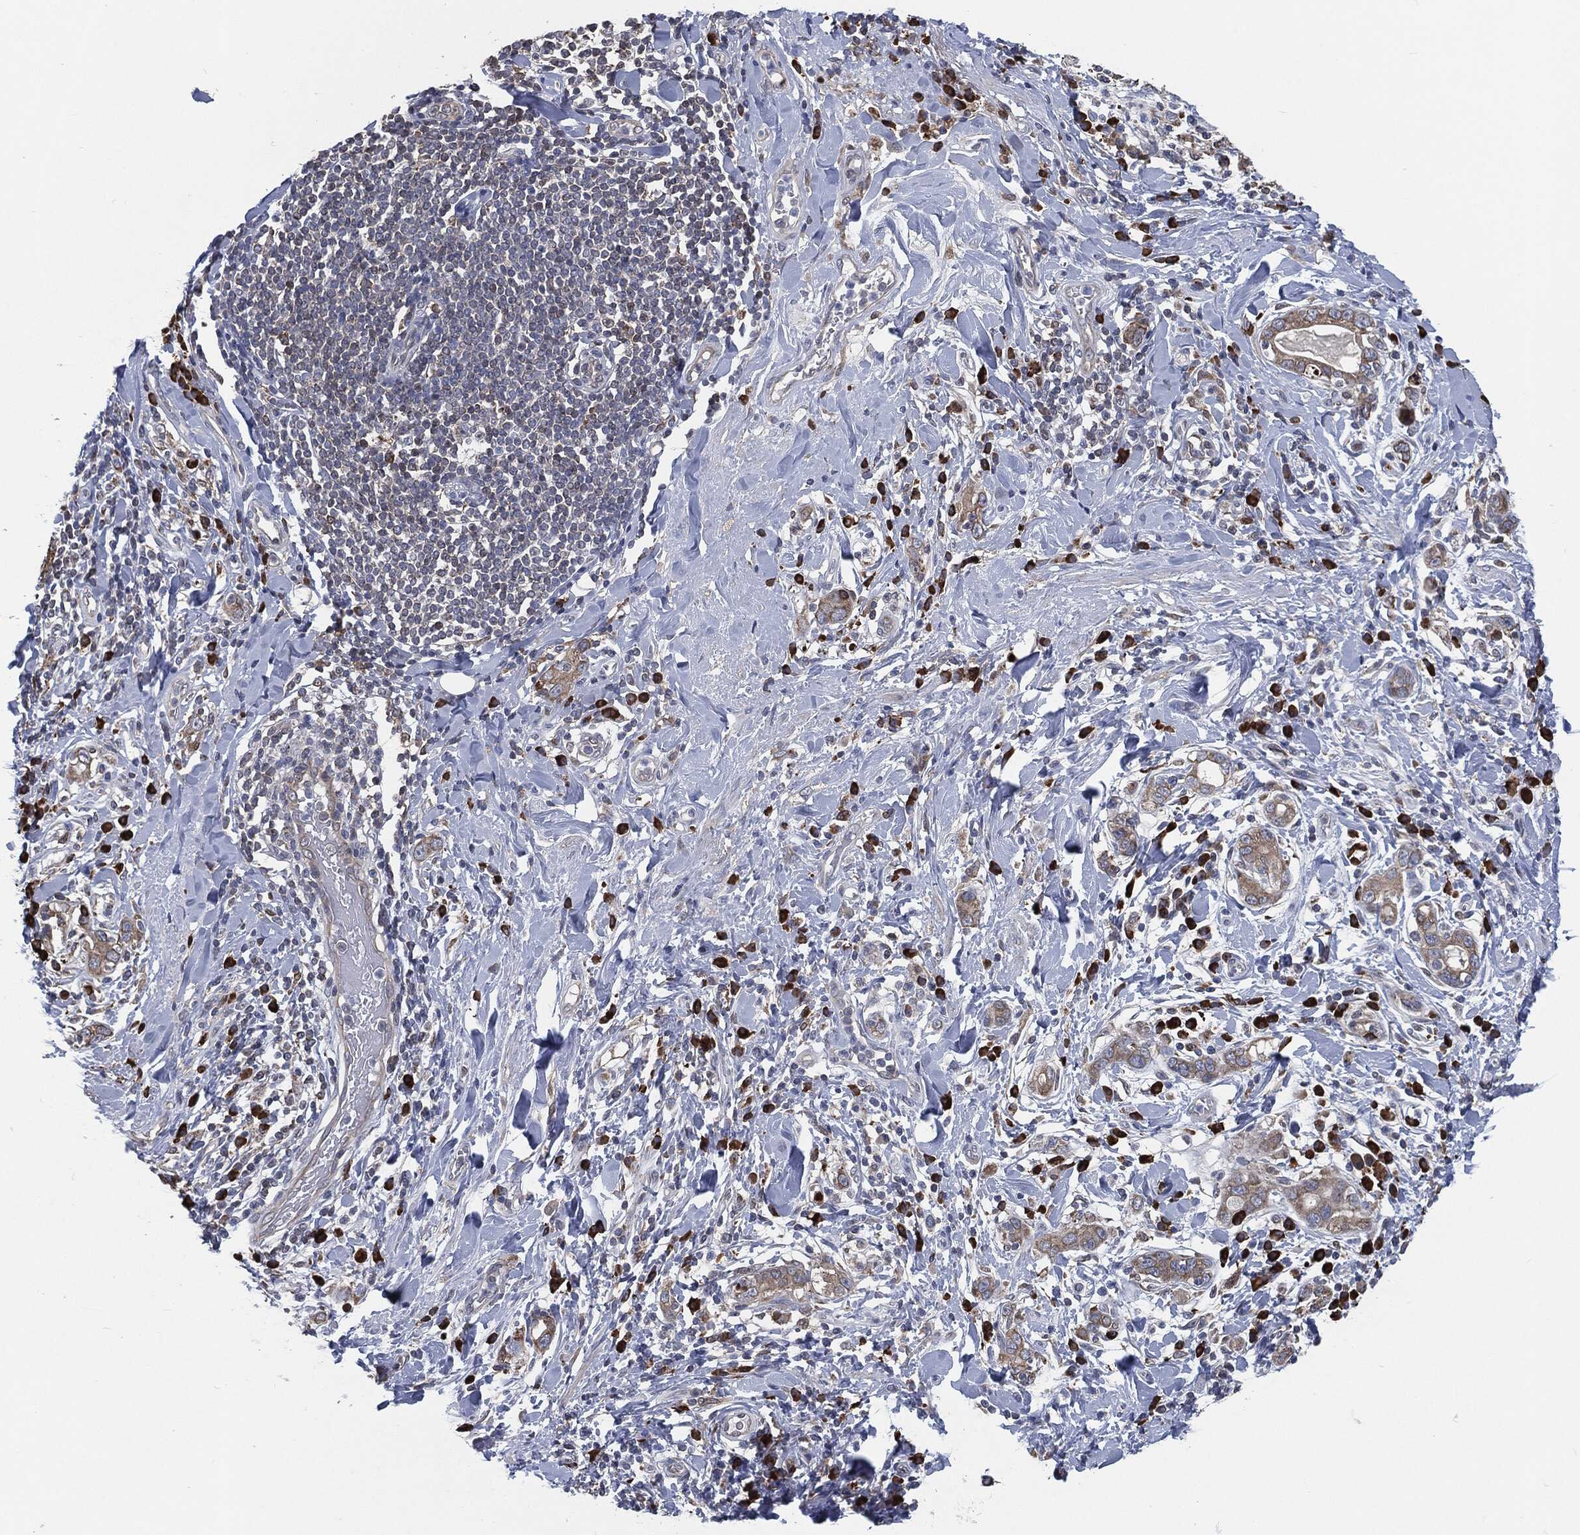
{"staining": {"intensity": "moderate", "quantity": "25%-75%", "location": "cytoplasmic/membranous"}, "tissue": "stomach cancer", "cell_type": "Tumor cells", "image_type": "cancer", "snomed": [{"axis": "morphology", "description": "Adenocarcinoma, NOS"}, {"axis": "topography", "description": "Stomach"}], "caption": "Human adenocarcinoma (stomach) stained with a brown dye shows moderate cytoplasmic/membranous positive staining in approximately 25%-75% of tumor cells.", "gene": "PRDX4", "patient": {"sex": "male", "age": 79}}